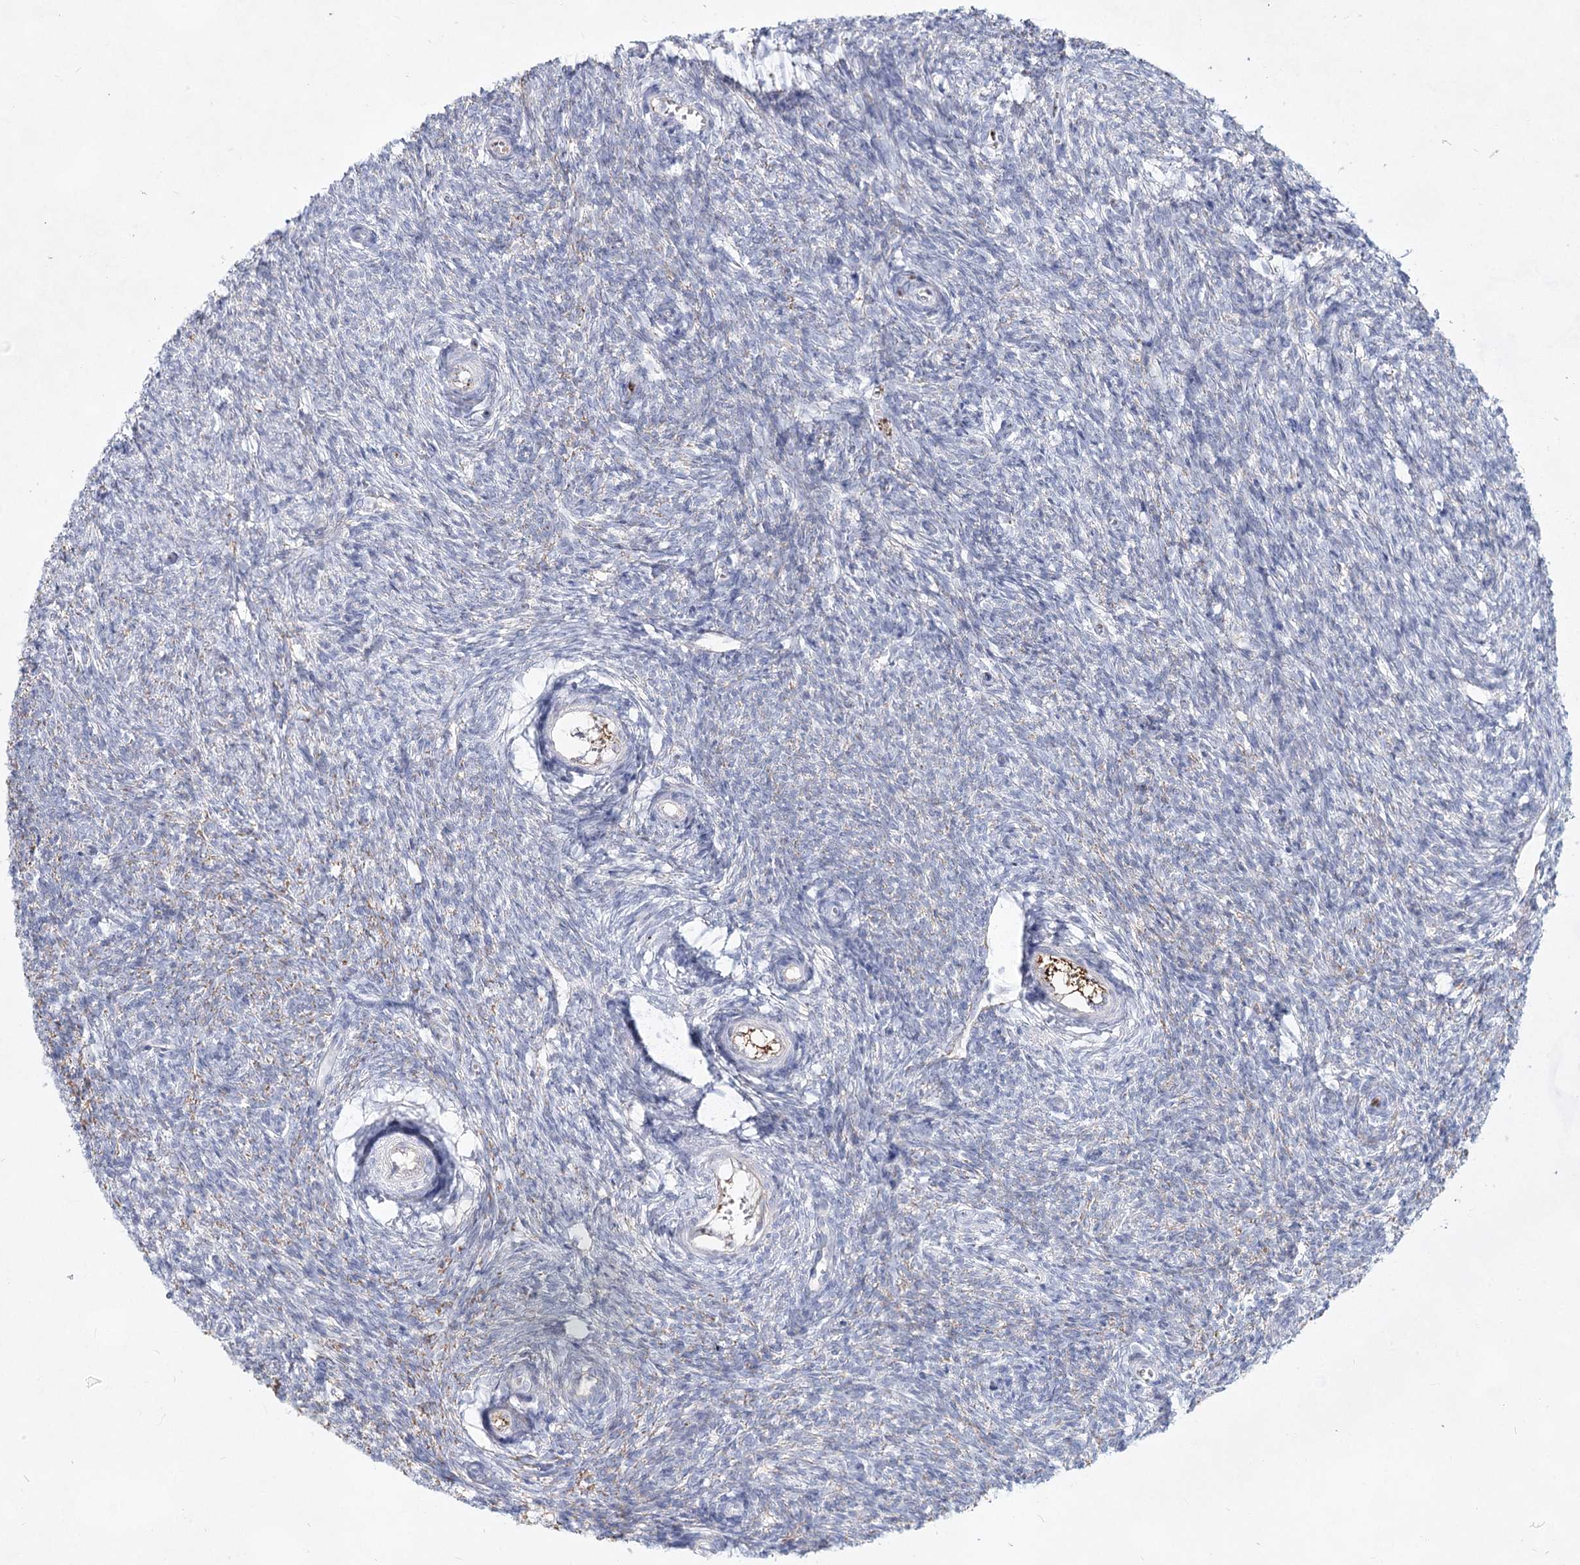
{"staining": {"intensity": "negative", "quantity": "none", "location": "none"}, "tissue": "ovary", "cell_type": "Ovarian stroma cells", "image_type": "normal", "snomed": [{"axis": "morphology", "description": "Normal tissue, NOS"}, {"axis": "topography", "description": "Ovary"}], "caption": "Immunohistochemistry photomicrograph of unremarkable ovary: ovary stained with DAB (3,3'-diaminobenzidine) reveals no significant protein positivity in ovarian stroma cells. Nuclei are stained in blue.", "gene": "TASOR2", "patient": {"sex": "female", "age": 44}}